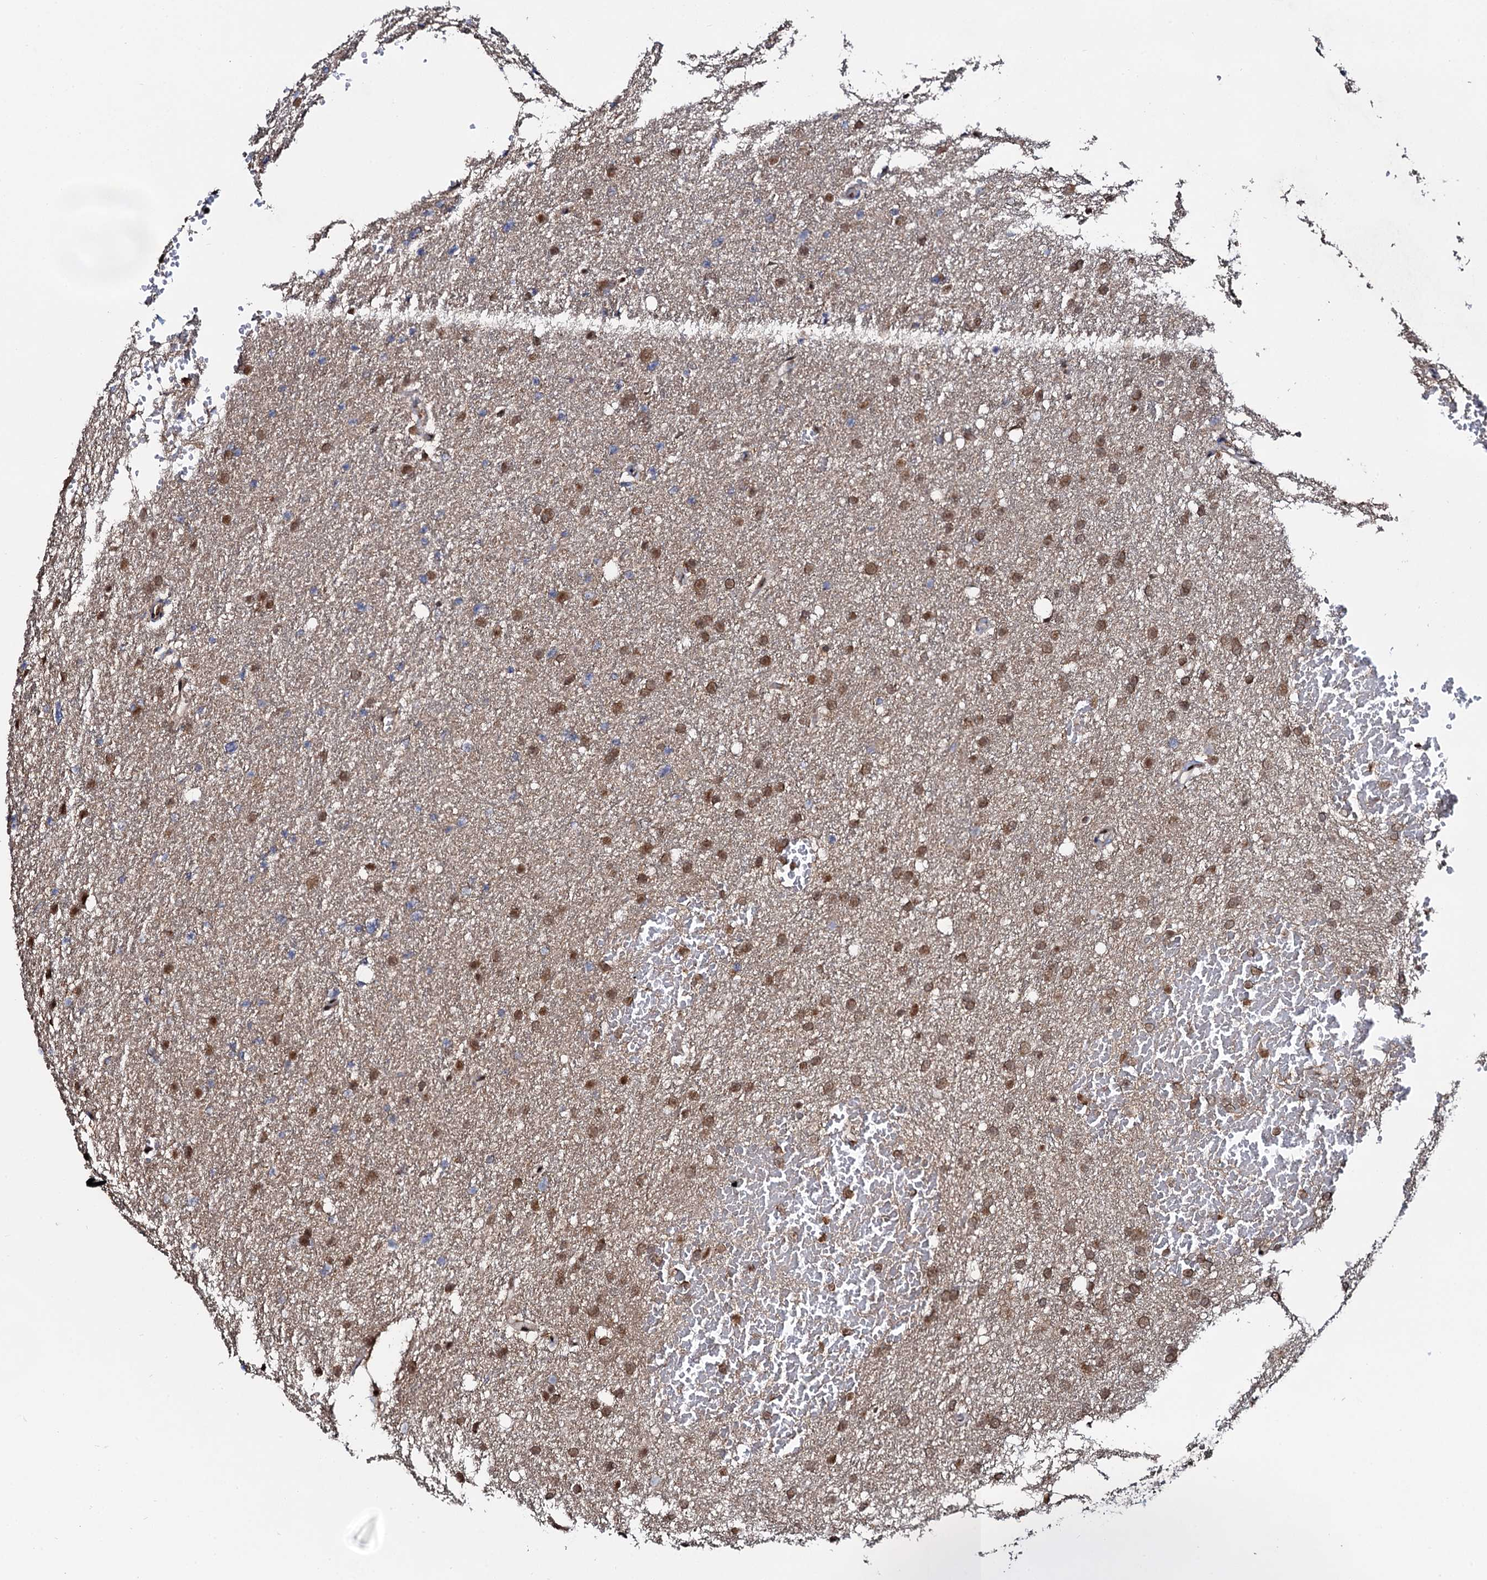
{"staining": {"intensity": "moderate", "quantity": ">75%", "location": "cytoplasmic/membranous,nuclear"}, "tissue": "glioma", "cell_type": "Tumor cells", "image_type": "cancer", "snomed": [{"axis": "morphology", "description": "Glioma, malignant, High grade"}, {"axis": "topography", "description": "Cerebral cortex"}], "caption": "This photomicrograph reveals high-grade glioma (malignant) stained with immunohistochemistry to label a protein in brown. The cytoplasmic/membranous and nuclear of tumor cells show moderate positivity for the protein. Nuclei are counter-stained blue.", "gene": "COG6", "patient": {"sex": "female", "age": 36}}